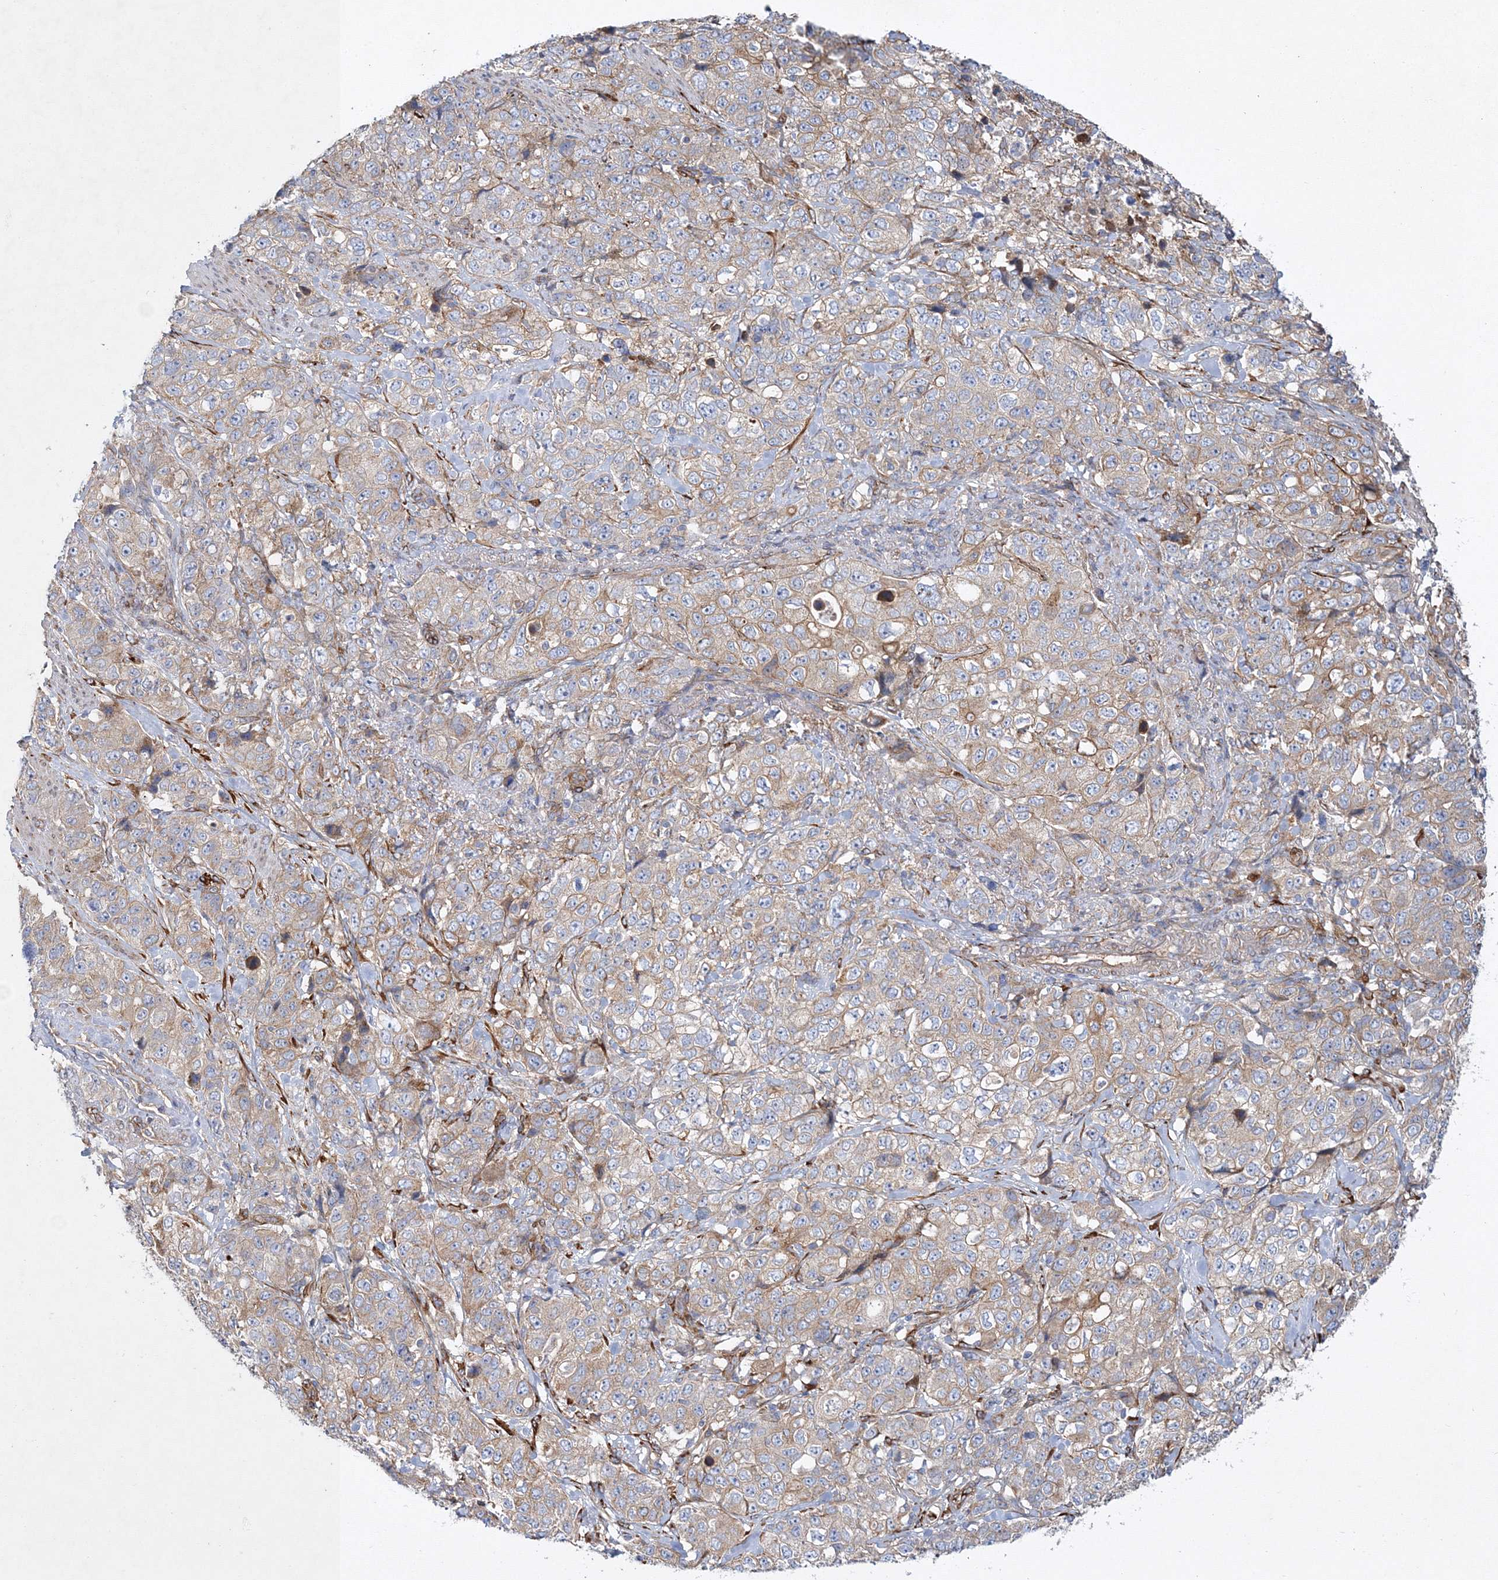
{"staining": {"intensity": "weak", "quantity": "25%-75%", "location": "cytoplasmic/membranous"}, "tissue": "stomach cancer", "cell_type": "Tumor cells", "image_type": "cancer", "snomed": [{"axis": "morphology", "description": "Adenocarcinoma, NOS"}, {"axis": "topography", "description": "Stomach"}], "caption": "High-power microscopy captured an immunohistochemistry (IHC) micrograph of stomach cancer, revealing weak cytoplasmic/membranous expression in about 25%-75% of tumor cells. The staining is performed using DAB (3,3'-diaminobenzidine) brown chromogen to label protein expression. The nuclei are counter-stained blue using hematoxylin.", "gene": "ZFYVE16", "patient": {"sex": "male", "age": 48}}